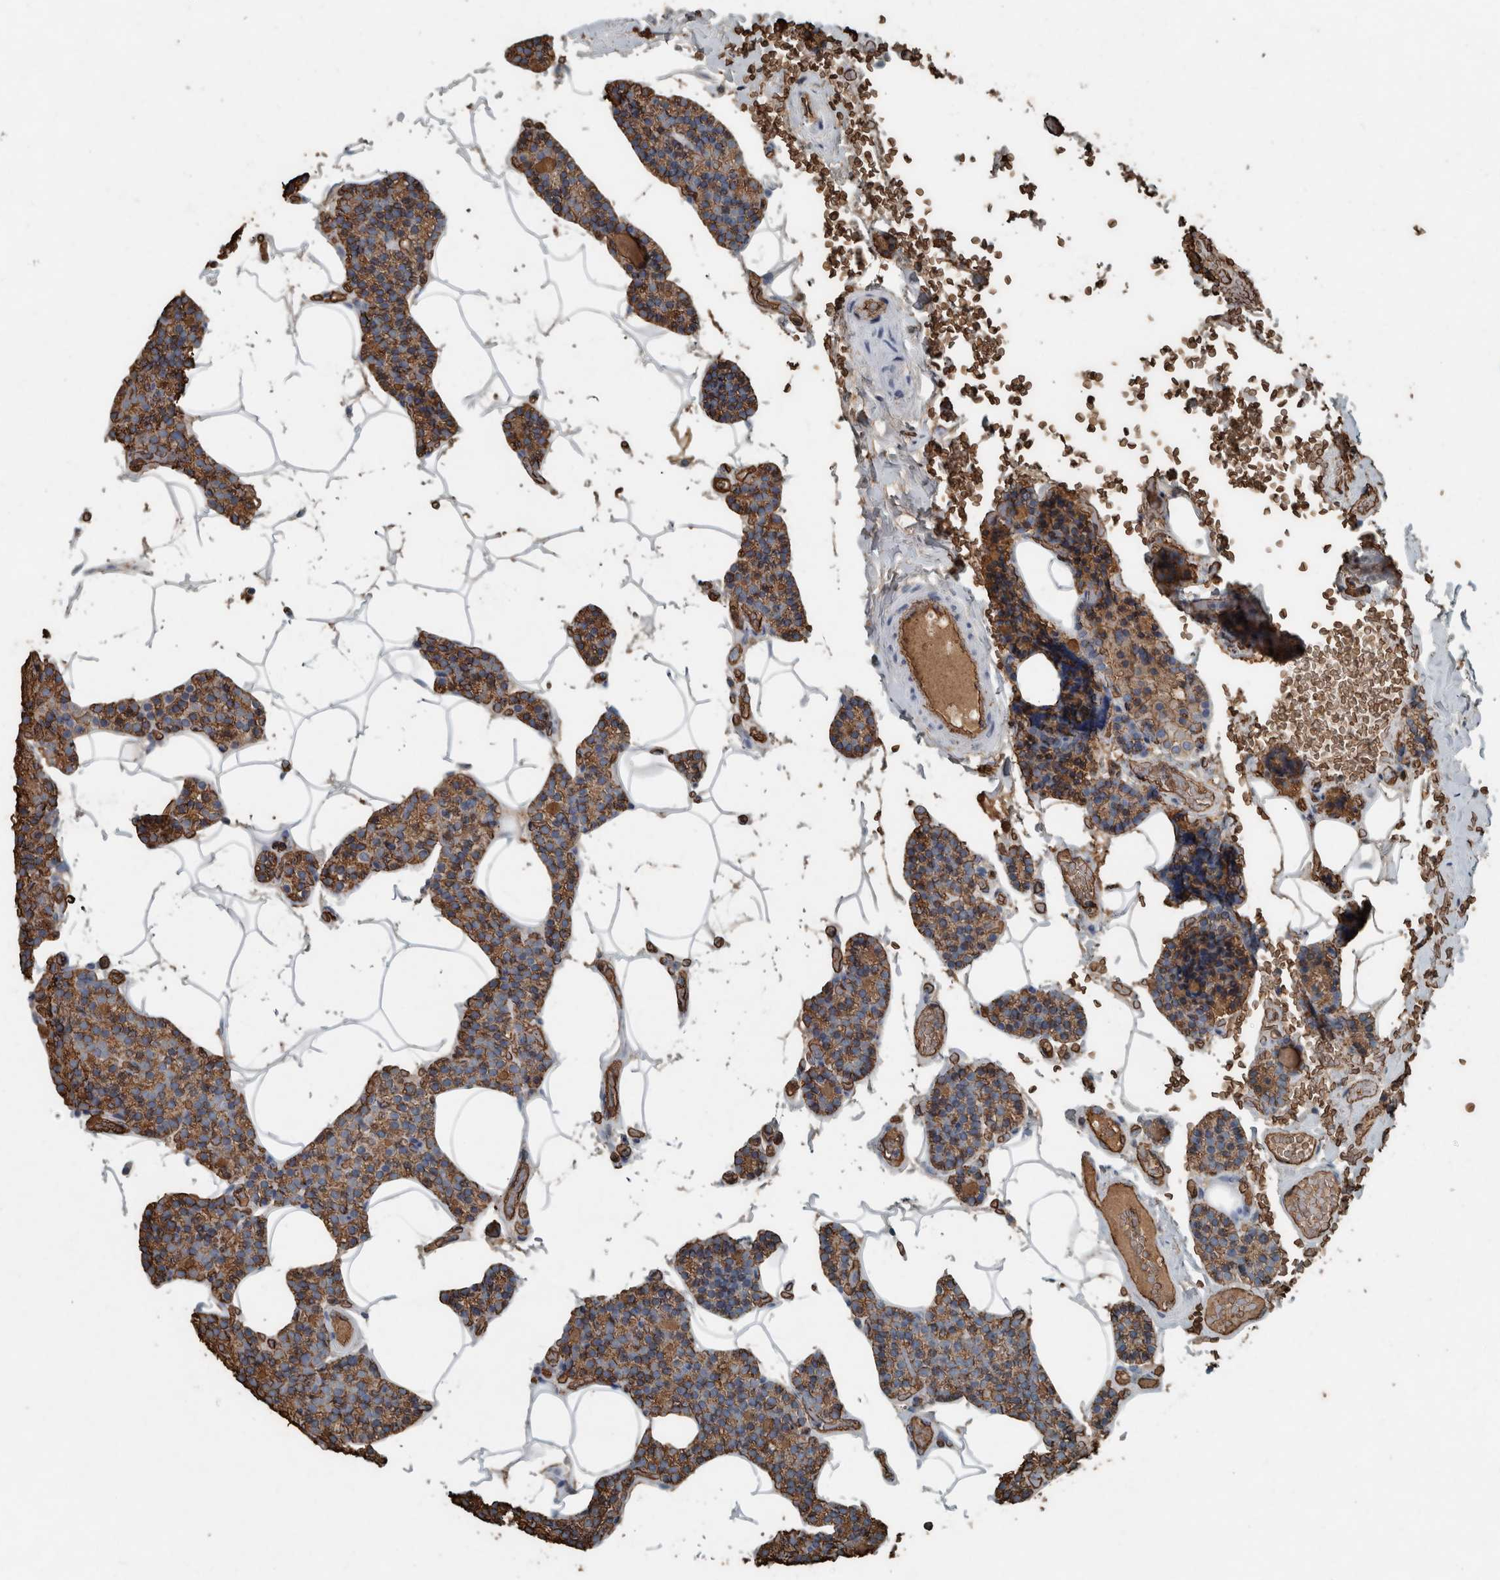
{"staining": {"intensity": "moderate", "quantity": ">75%", "location": "cytoplasmic/membranous"}, "tissue": "parathyroid gland", "cell_type": "Glandular cells", "image_type": "normal", "snomed": [{"axis": "morphology", "description": "Normal tissue, NOS"}, {"axis": "topography", "description": "Parathyroid gland"}], "caption": "Parathyroid gland stained with IHC demonstrates moderate cytoplasmic/membranous positivity in about >75% of glandular cells. (Brightfield microscopy of DAB IHC at high magnification).", "gene": "LBP", "patient": {"sex": "male", "age": 52}}